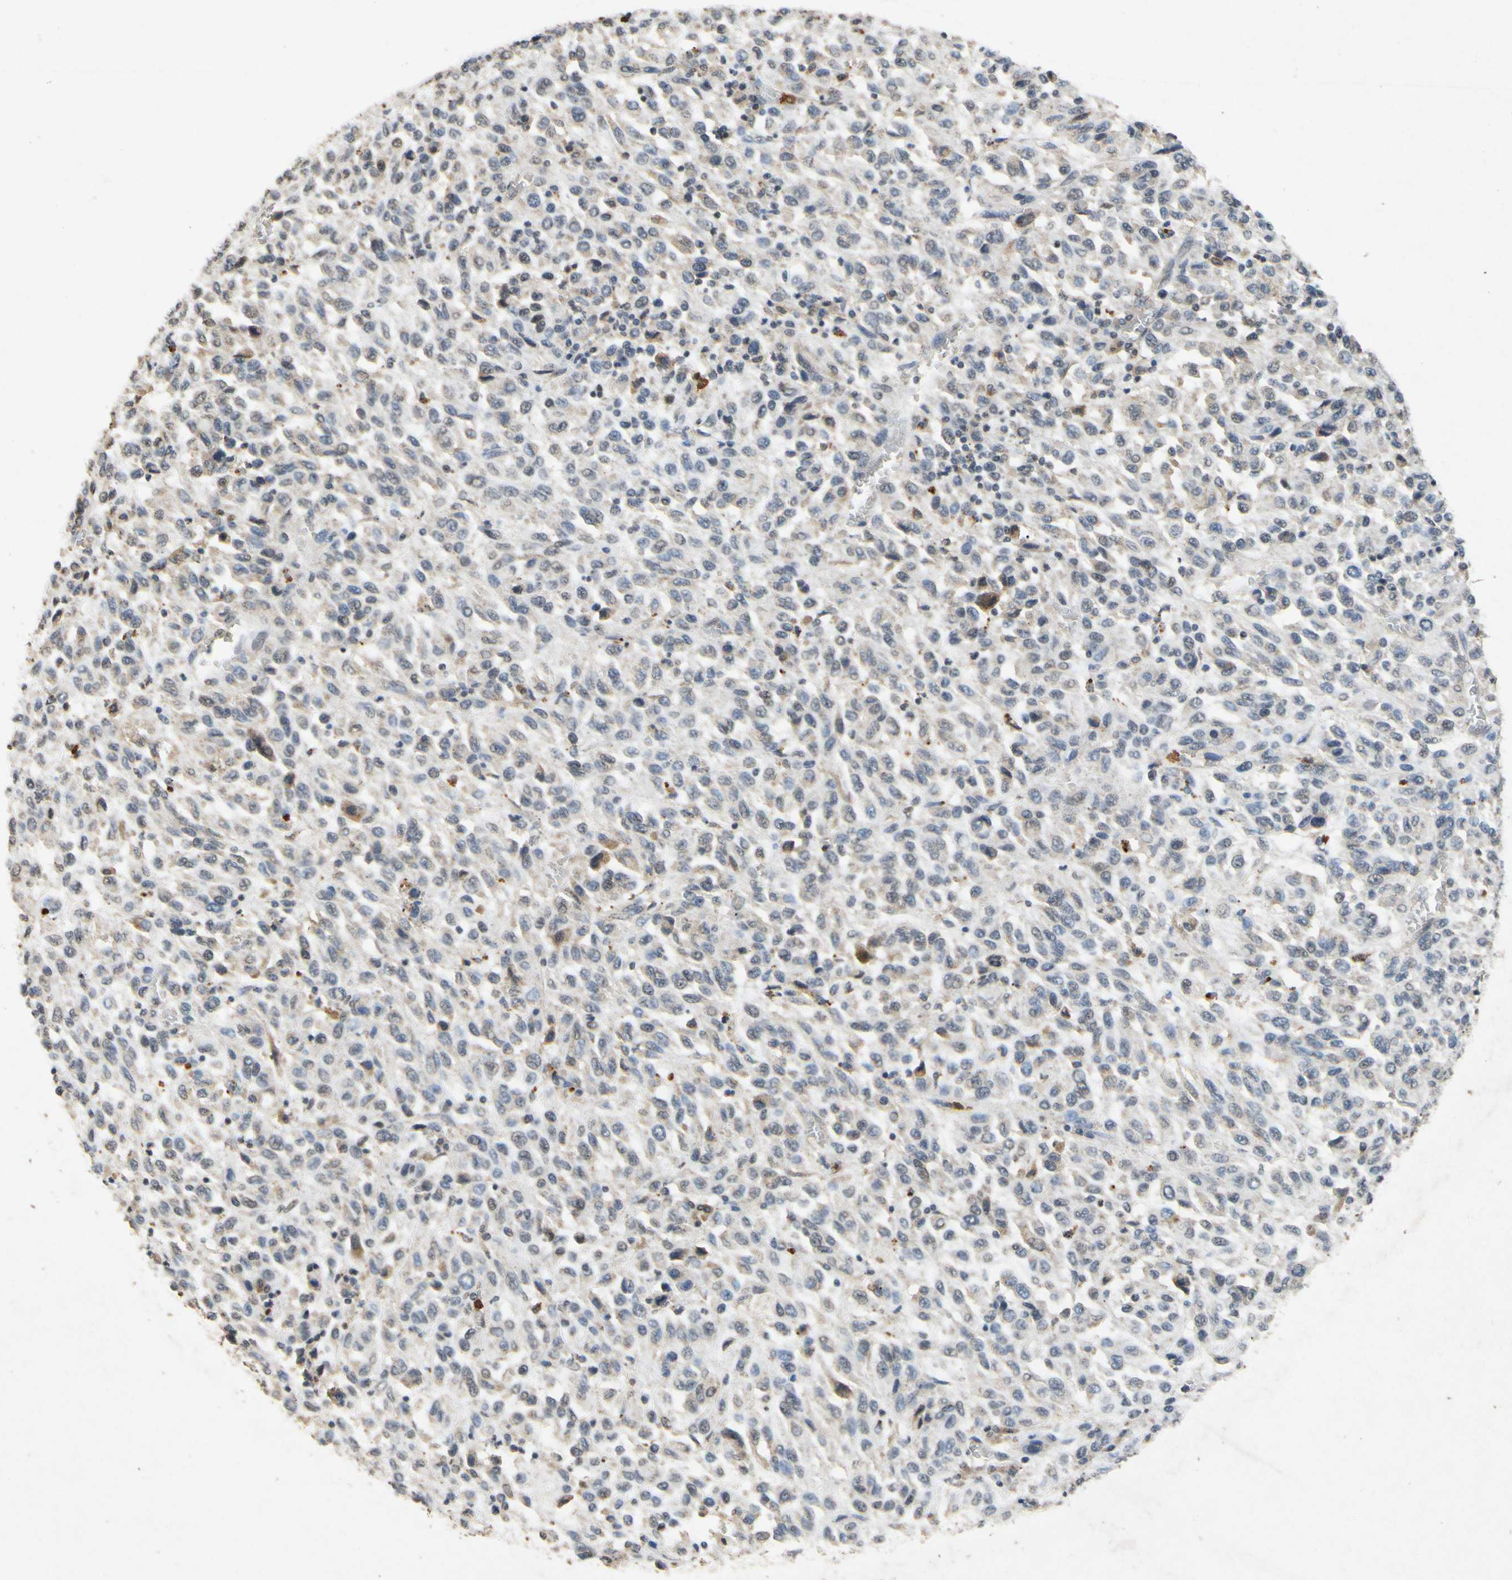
{"staining": {"intensity": "negative", "quantity": "none", "location": "none"}, "tissue": "melanoma", "cell_type": "Tumor cells", "image_type": "cancer", "snomed": [{"axis": "morphology", "description": "Malignant melanoma, Metastatic site"}, {"axis": "topography", "description": "Lung"}], "caption": "An image of melanoma stained for a protein shows no brown staining in tumor cells.", "gene": "CP", "patient": {"sex": "male", "age": 64}}